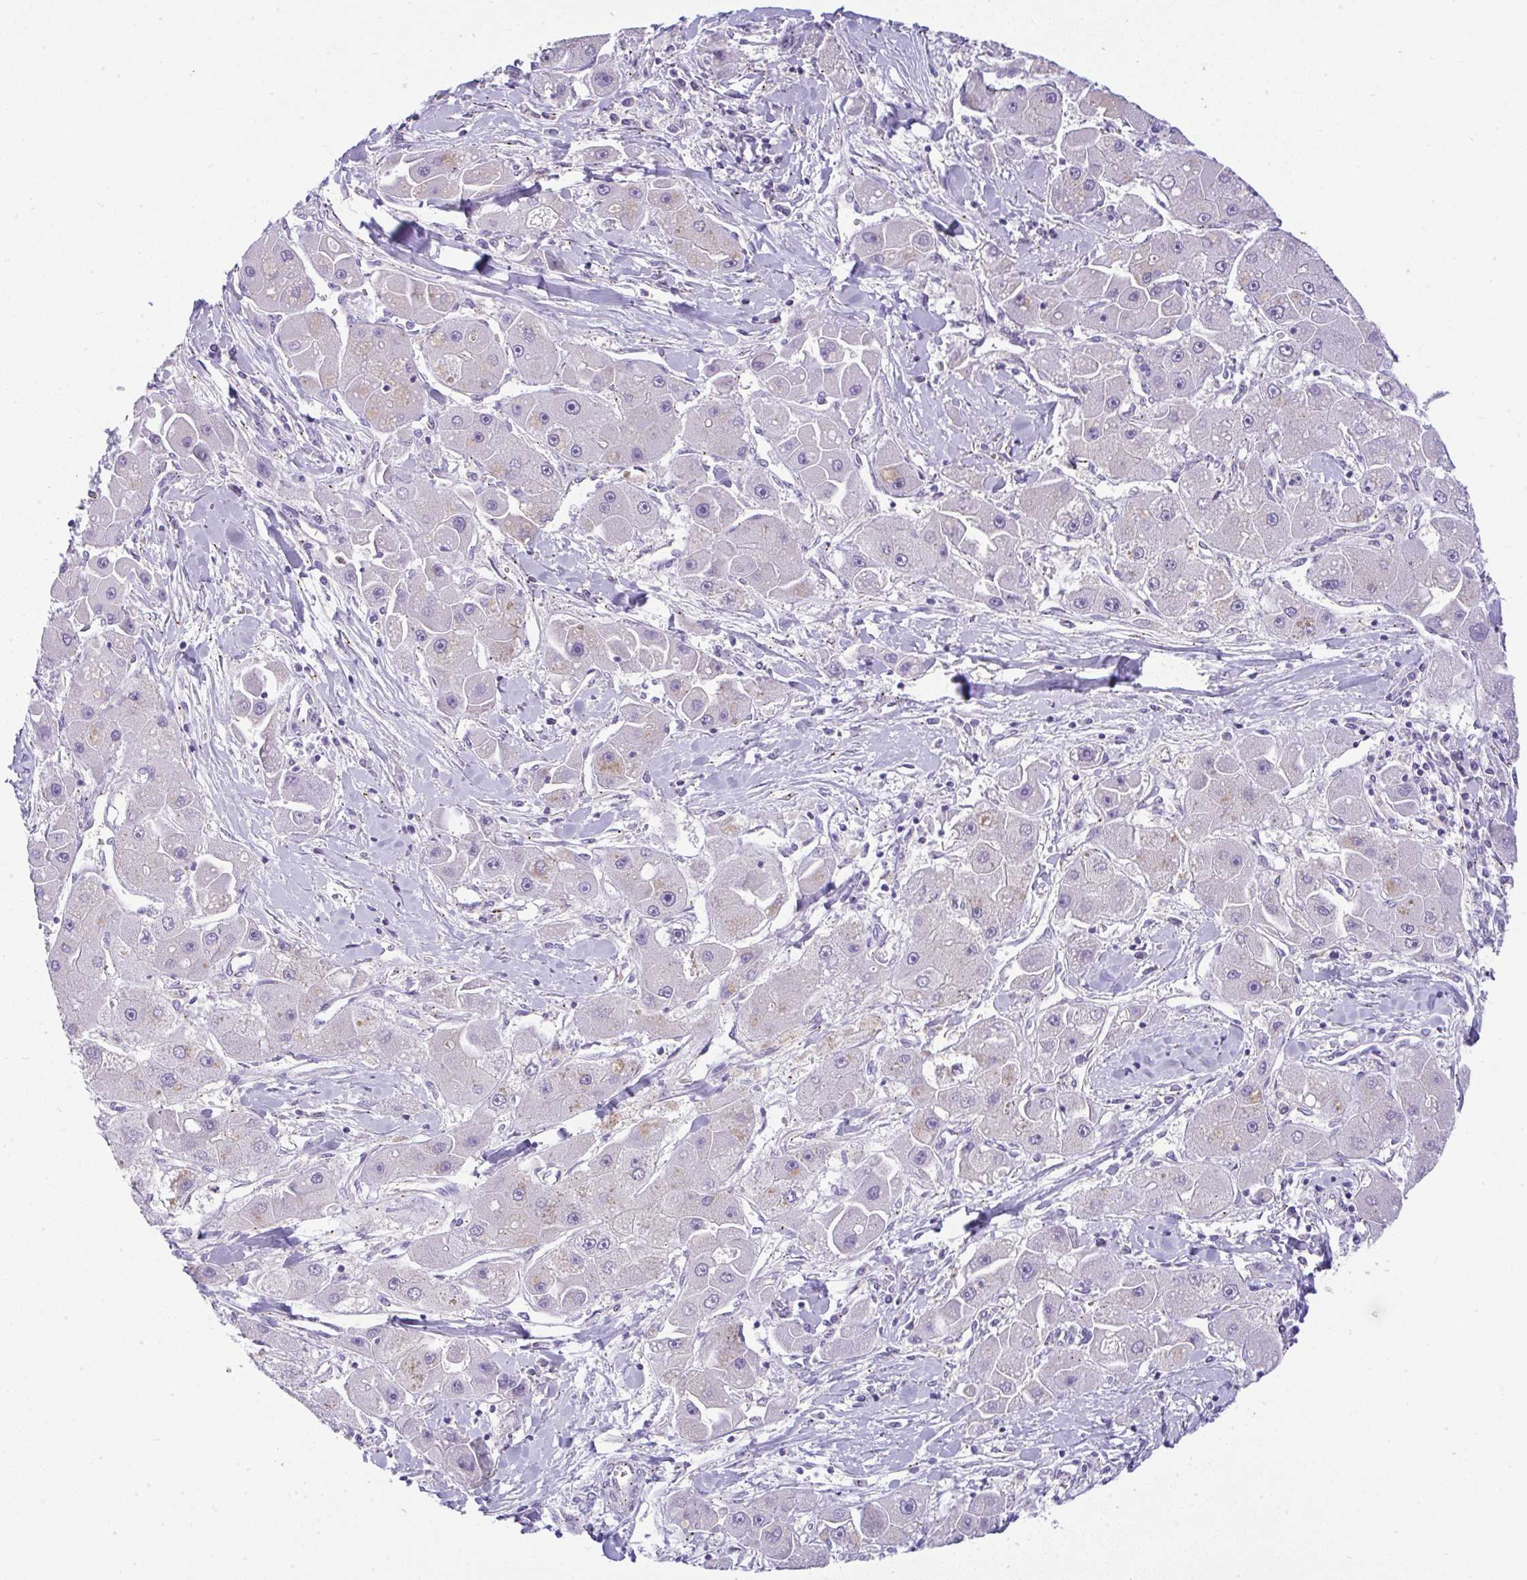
{"staining": {"intensity": "weak", "quantity": "<25%", "location": "cytoplasmic/membranous"}, "tissue": "liver cancer", "cell_type": "Tumor cells", "image_type": "cancer", "snomed": [{"axis": "morphology", "description": "Carcinoma, Hepatocellular, NOS"}, {"axis": "topography", "description": "Liver"}], "caption": "IHC photomicrograph of neoplastic tissue: liver hepatocellular carcinoma stained with DAB (3,3'-diaminobenzidine) shows no significant protein positivity in tumor cells.", "gene": "FAM177A1", "patient": {"sex": "male", "age": 24}}